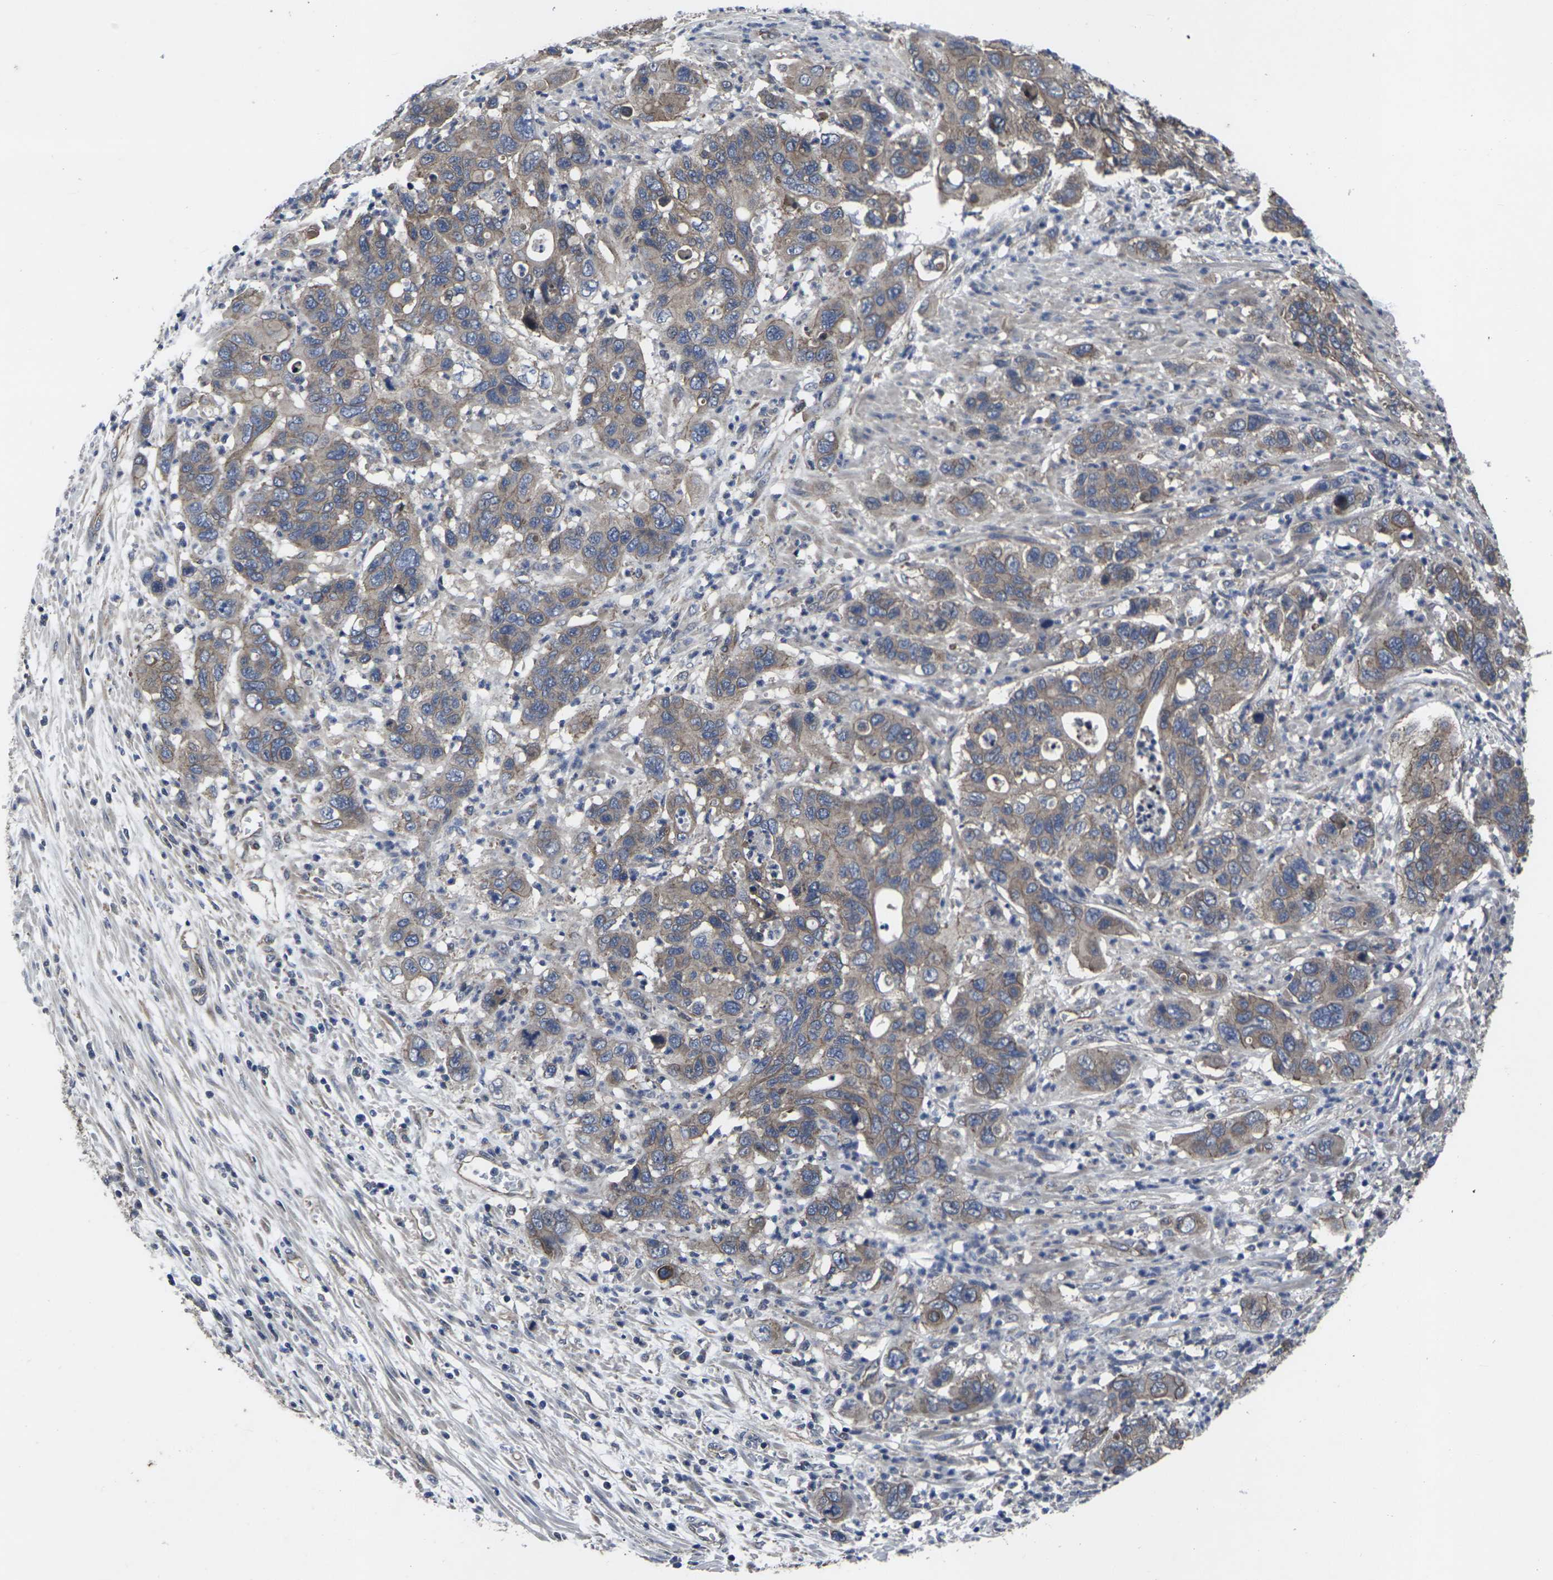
{"staining": {"intensity": "moderate", "quantity": ">75%", "location": "cytoplasmic/membranous"}, "tissue": "pancreatic cancer", "cell_type": "Tumor cells", "image_type": "cancer", "snomed": [{"axis": "morphology", "description": "Adenocarcinoma, NOS"}, {"axis": "topography", "description": "Pancreas"}], "caption": "Protein staining demonstrates moderate cytoplasmic/membranous expression in about >75% of tumor cells in pancreatic adenocarcinoma. (brown staining indicates protein expression, while blue staining denotes nuclei).", "gene": "MAPKAPK2", "patient": {"sex": "female", "age": 71}}